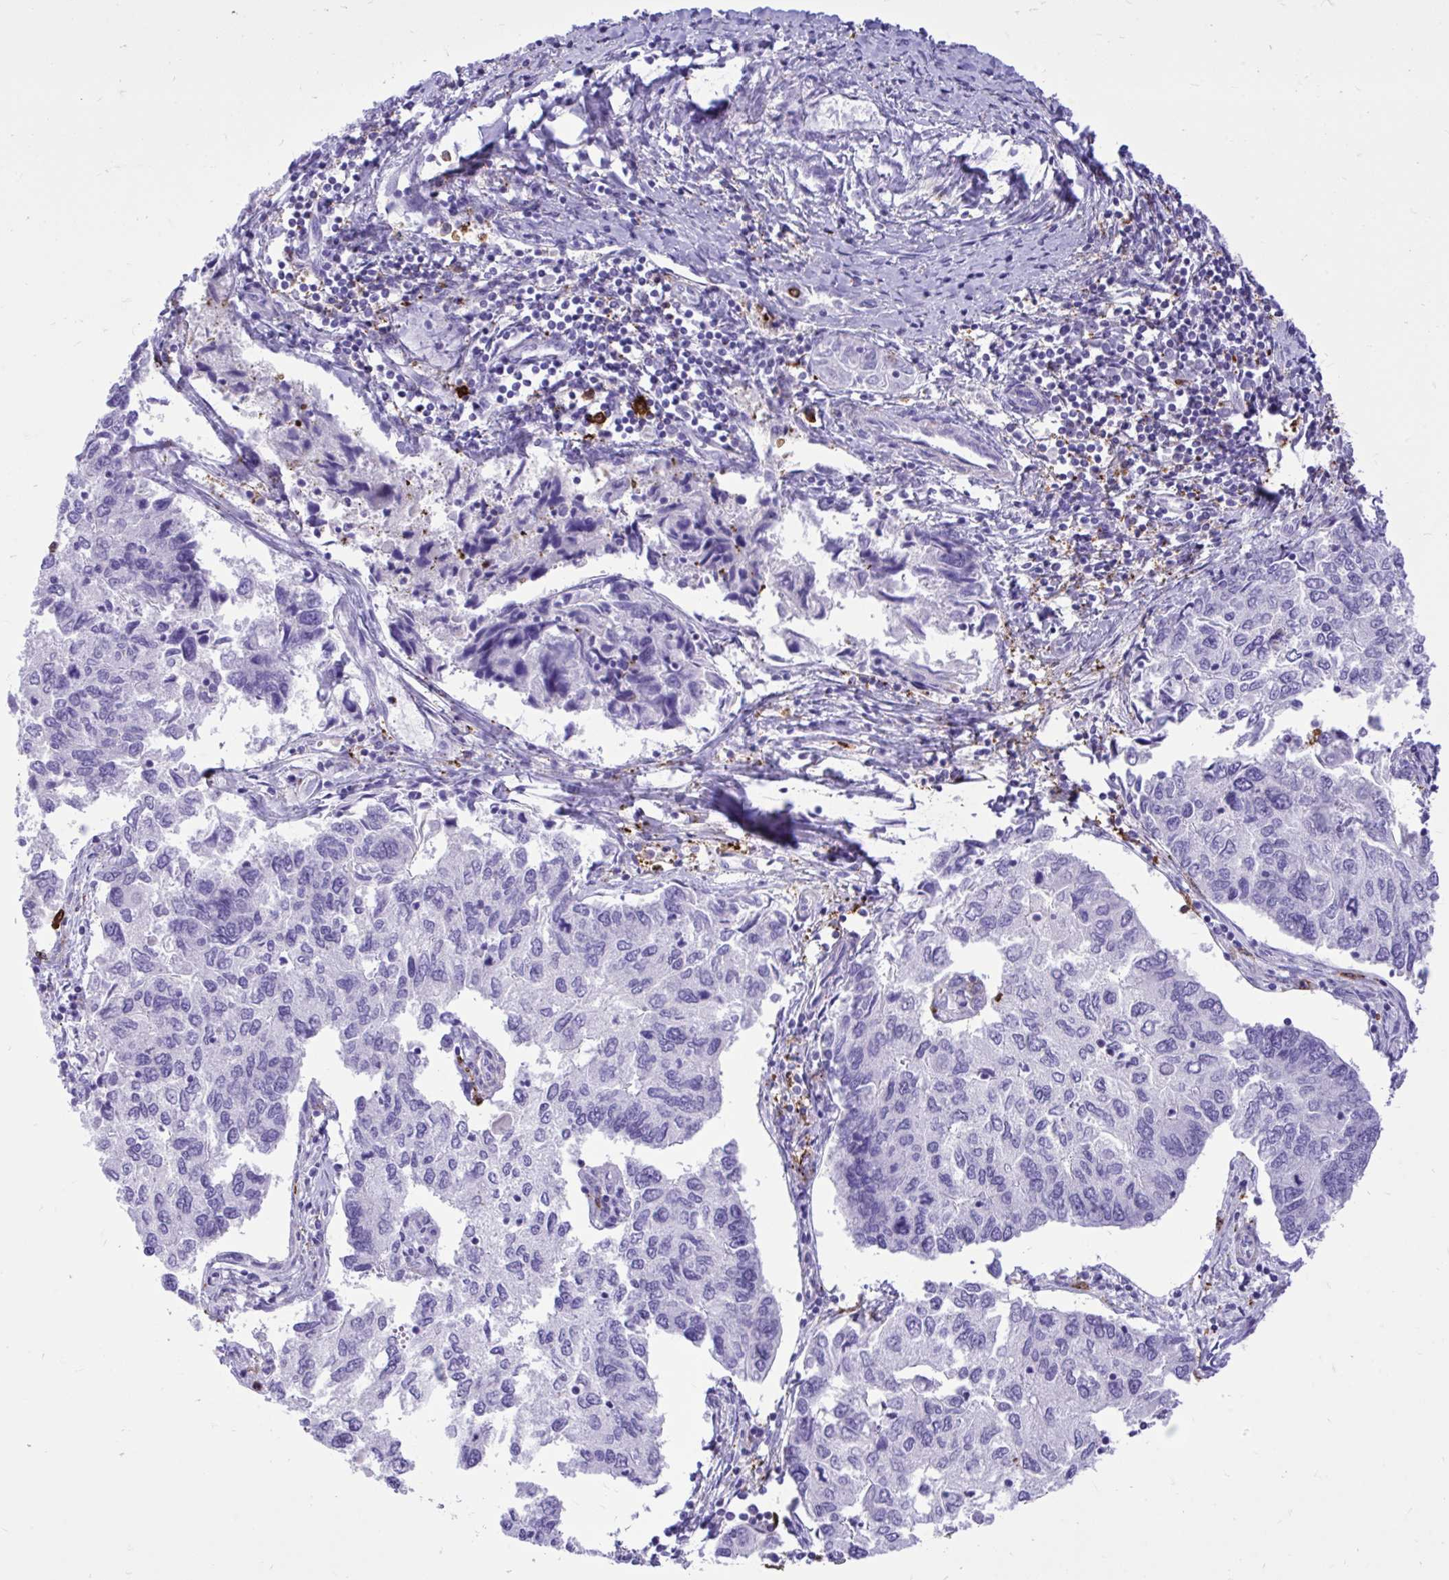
{"staining": {"intensity": "negative", "quantity": "none", "location": "none"}, "tissue": "endometrial cancer", "cell_type": "Tumor cells", "image_type": "cancer", "snomed": [{"axis": "morphology", "description": "Carcinoma, NOS"}, {"axis": "topography", "description": "Uterus"}], "caption": "DAB (3,3'-diaminobenzidine) immunohistochemical staining of endometrial cancer (carcinoma) reveals no significant expression in tumor cells.", "gene": "TLR7", "patient": {"sex": "female", "age": 76}}